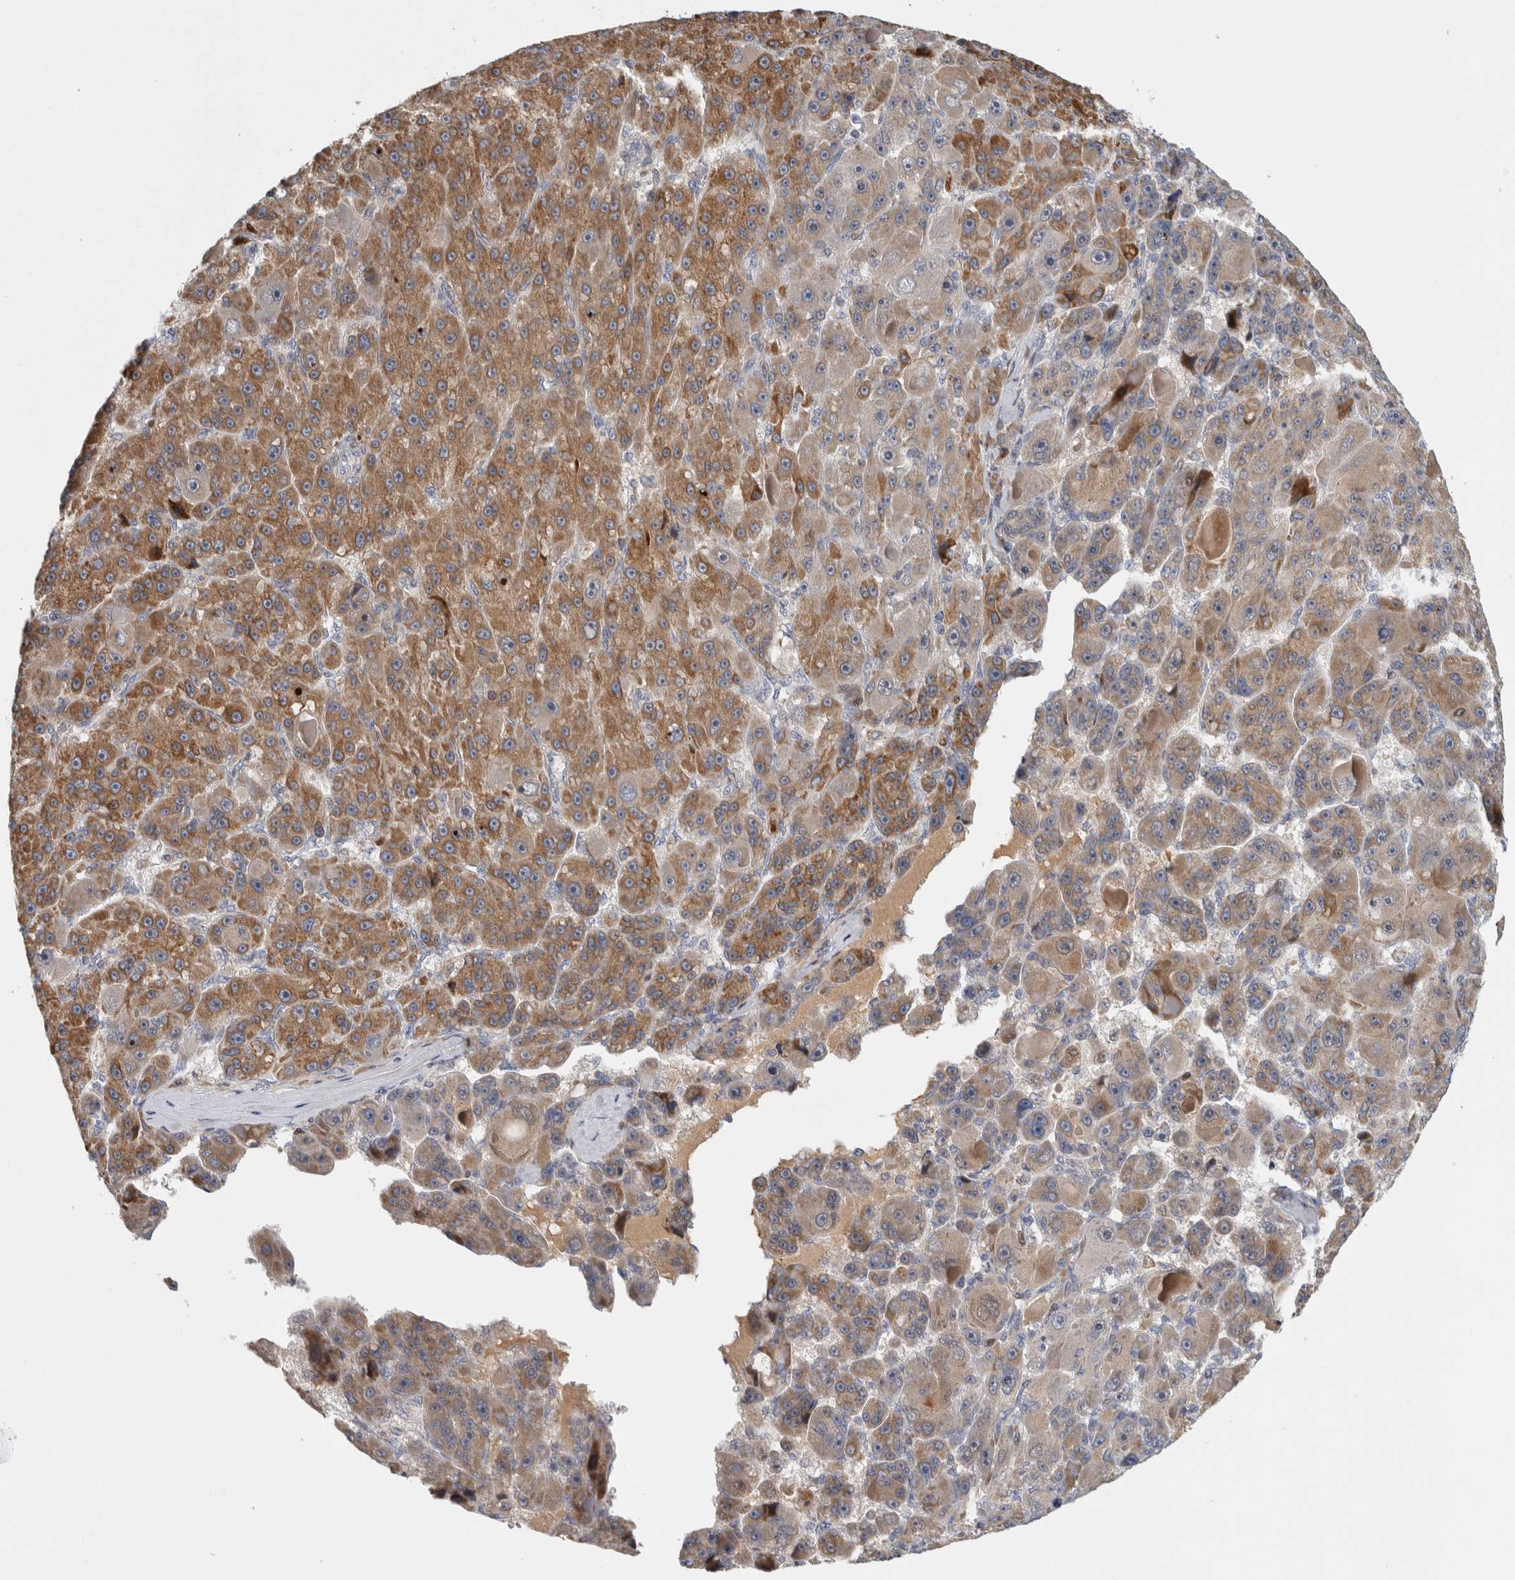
{"staining": {"intensity": "moderate", "quantity": ">75%", "location": "cytoplasmic/membranous"}, "tissue": "liver cancer", "cell_type": "Tumor cells", "image_type": "cancer", "snomed": [{"axis": "morphology", "description": "Carcinoma, Hepatocellular, NOS"}, {"axis": "topography", "description": "Liver"}], "caption": "High-power microscopy captured an immunohistochemistry (IHC) image of liver cancer, revealing moderate cytoplasmic/membranous positivity in approximately >75% of tumor cells.", "gene": "RBM48", "patient": {"sex": "male", "age": 76}}